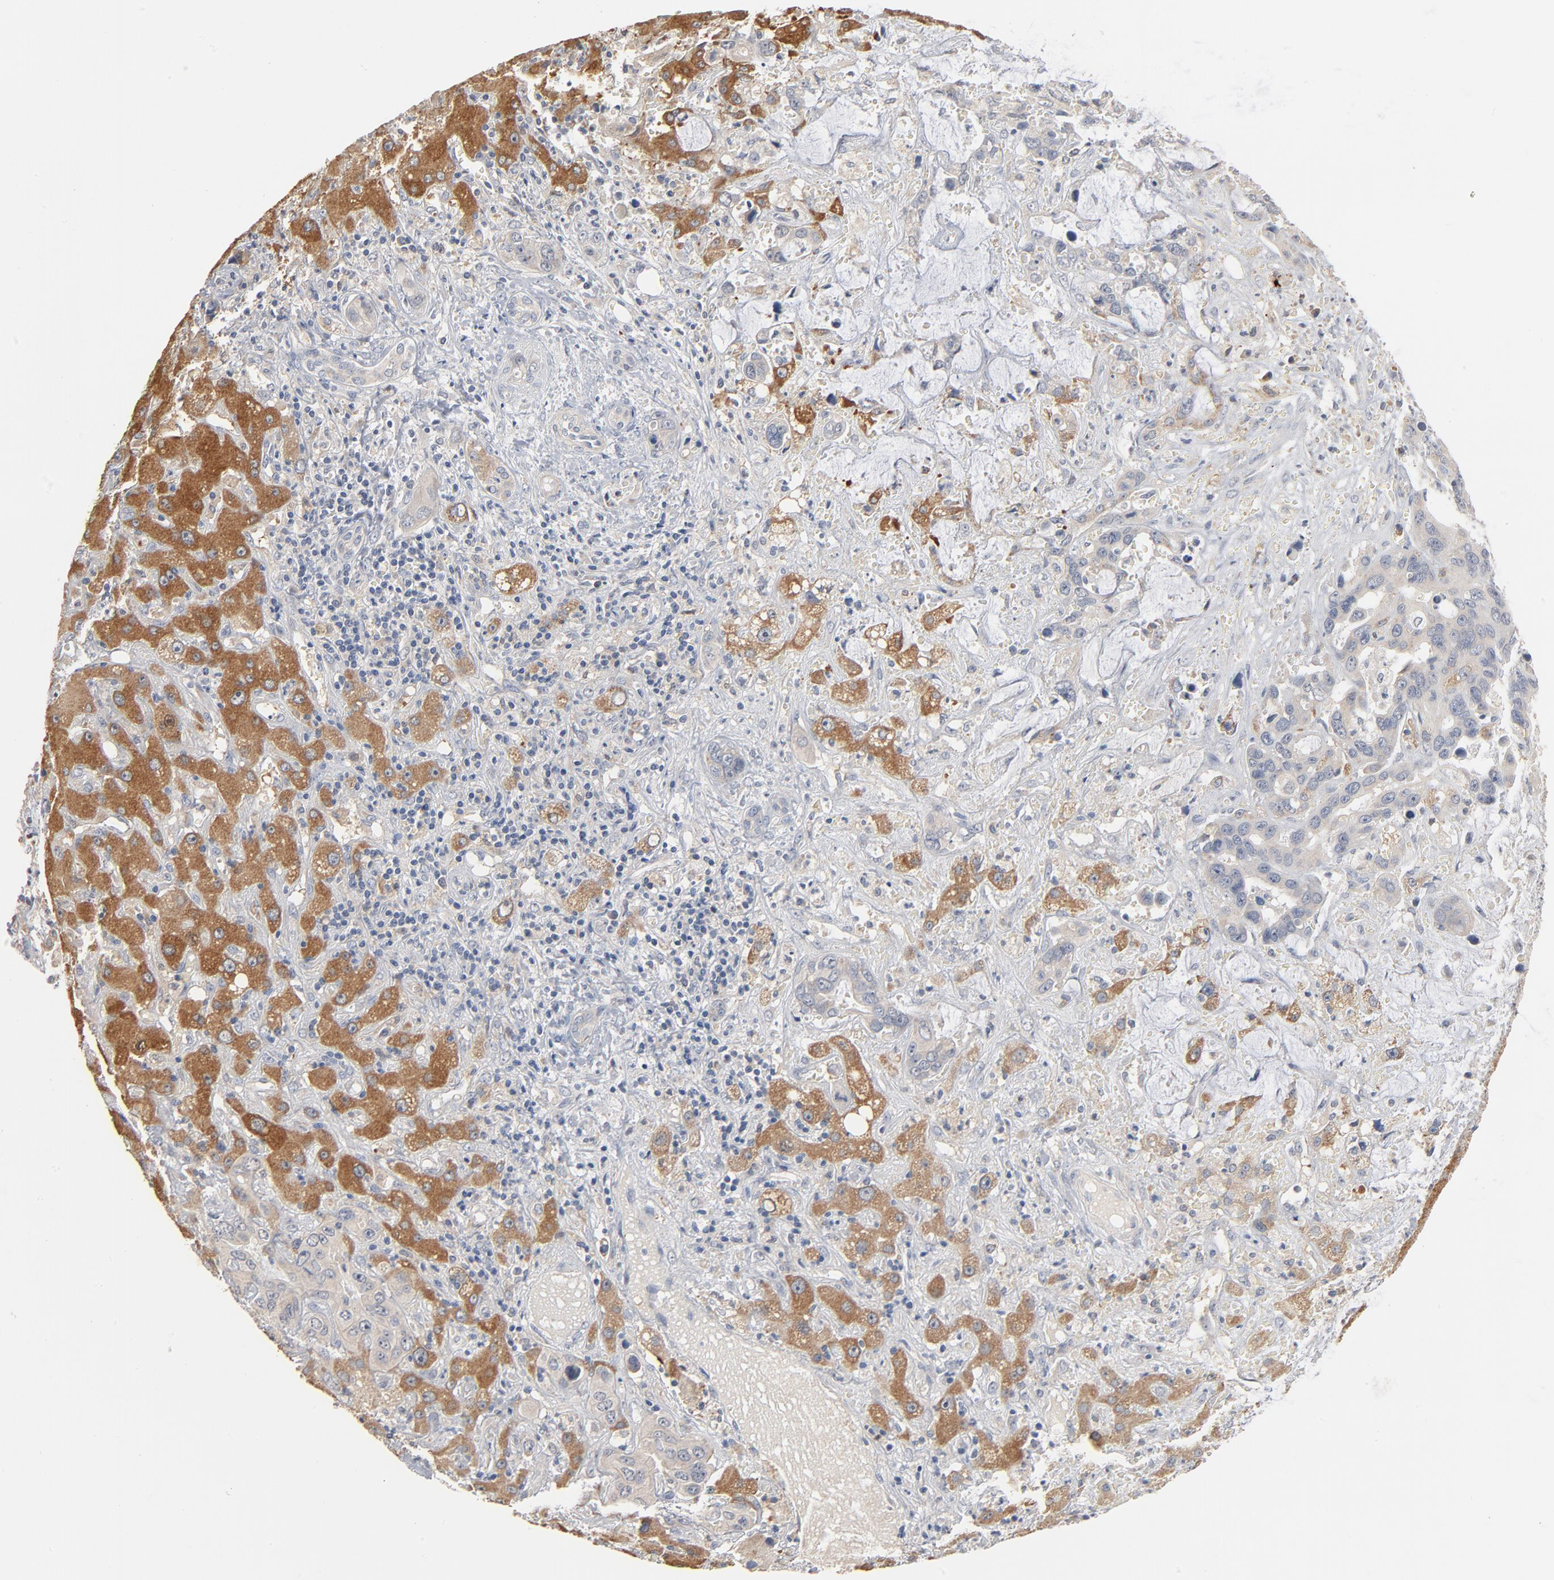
{"staining": {"intensity": "negative", "quantity": "none", "location": "none"}, "tissue": "liver cancer", "cell_type": "Tumor cells", "image_type": "cancer", "snomed": [{"axis": "morphology", "description": "Cholangiocarcinoma"}, {"axis": "topography", "description": "Liver"}], "caption": "Tumor cells are negative for protein expression in human liver cholangiocarcinoma.", "gene": "ZDHHC8", "patient": {"sex": "female", "age": 65}}